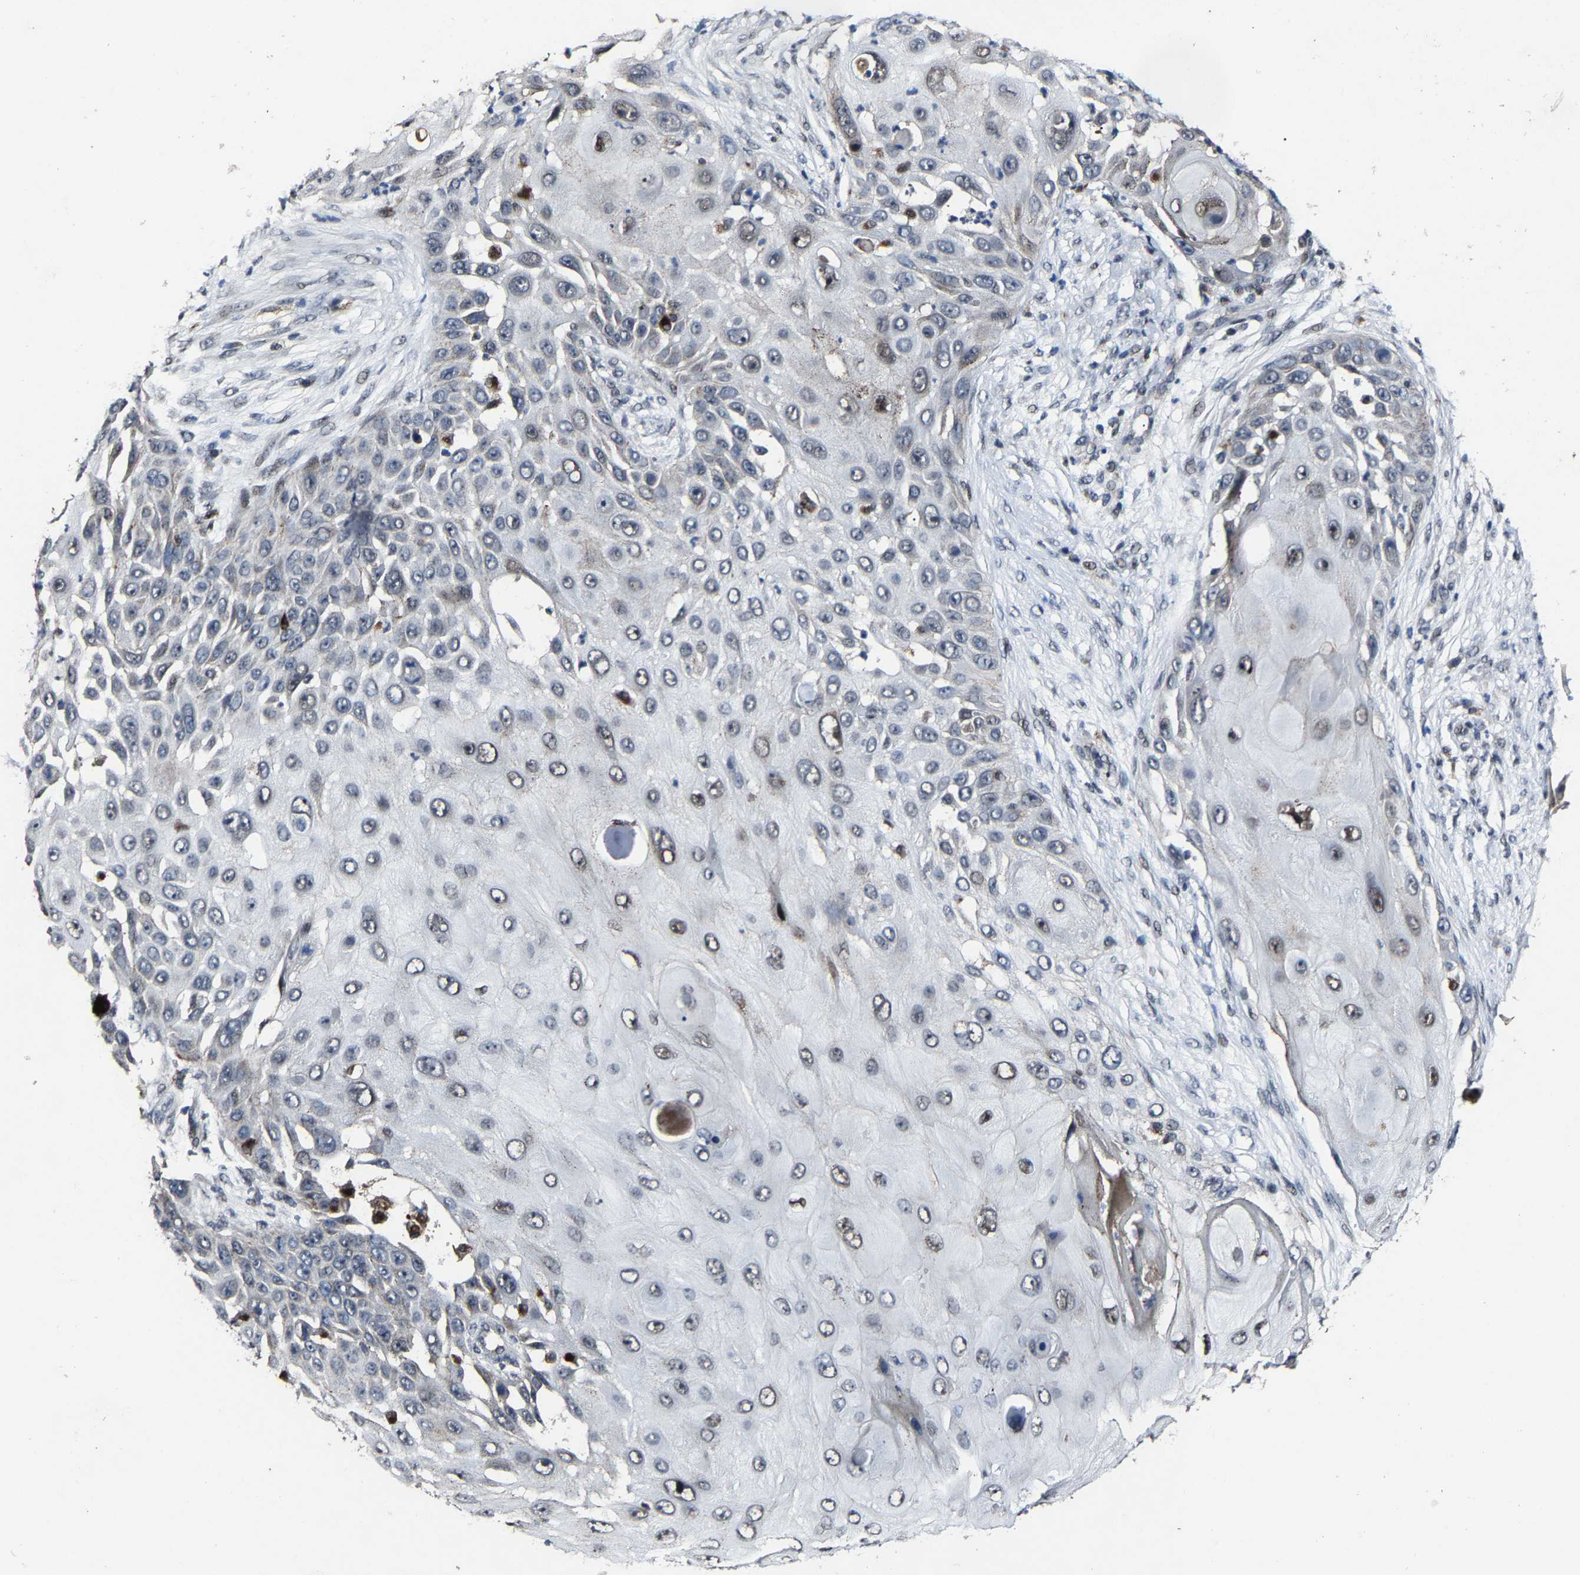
{"staining": {"intensity": "negative", "quantity": "none", "location": "none"}, "tissue": "skin cancer", "cell_type": "Tumor cells", "image_type": "cancer", "snomed": [{"axis": "morphology", "description": "Squamous cell carcinoma, NOS"}, {"axis": "topography", "description": "Skin"}], "caption": "Skin cancer (squamous cell carcinoma) stained for a protein using immunohistochemistry demonstrates no staining tumor cells.", "gene": "LSM8", "patient": {"sex": "female", "age": 44}}